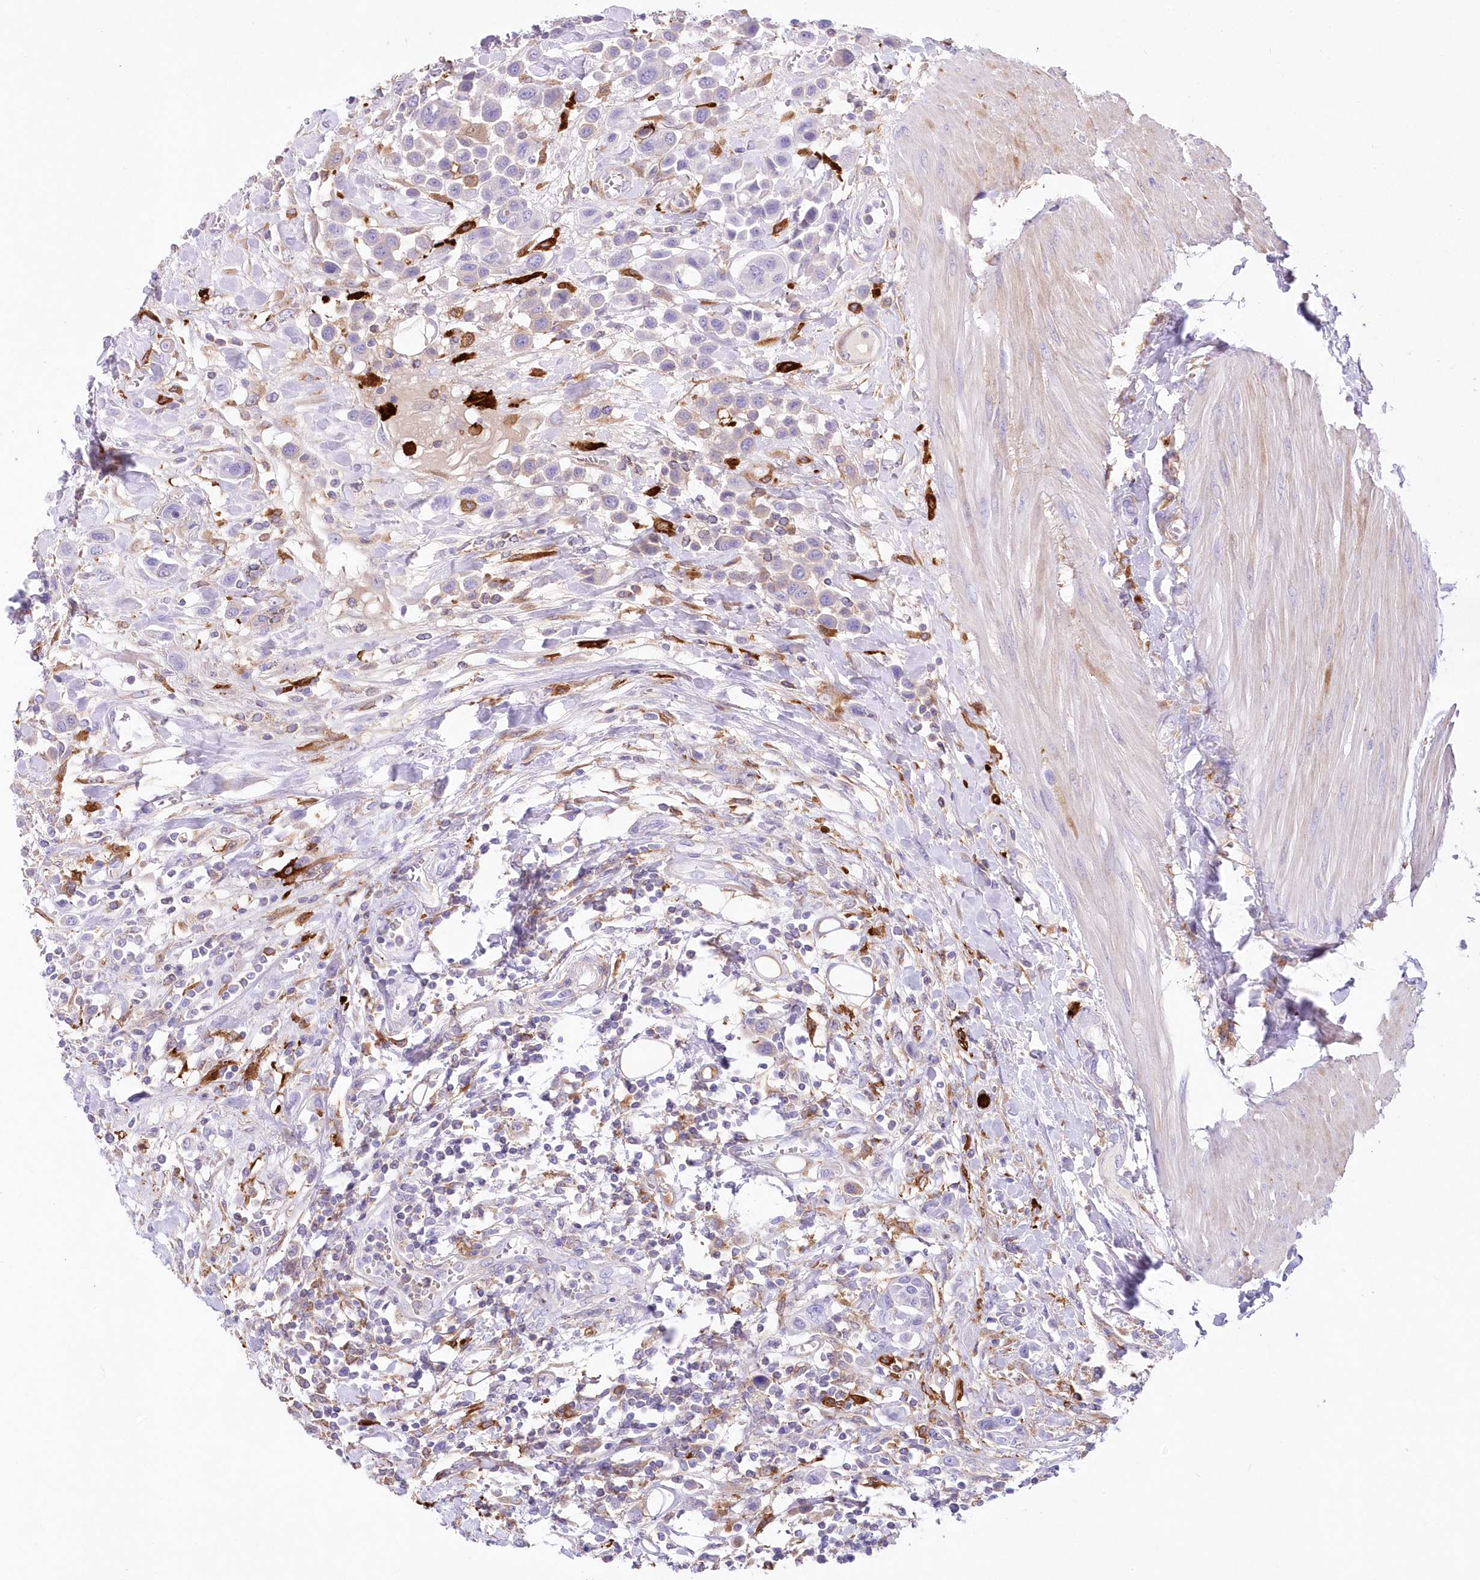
{"staining": {"intensity": "negative", "quantity": "none", "location": "none"}, "tissue": "urothelial cancer", "cell_type": "Tumor cells", "image_type": "cancer", "snomed": [{"axis": "morphology", "description": "Urothelial carcinoma, High grade"}, {"axis": "topography", "description": "Urinary bladder"}], "caption": "Immunohistochemistry (IHC) of urothelial carcinoma (high-grade) displays no staining in tumor cells.", "gene": "DNAJC19", "patient": {"sex": "male", "age": 50}}